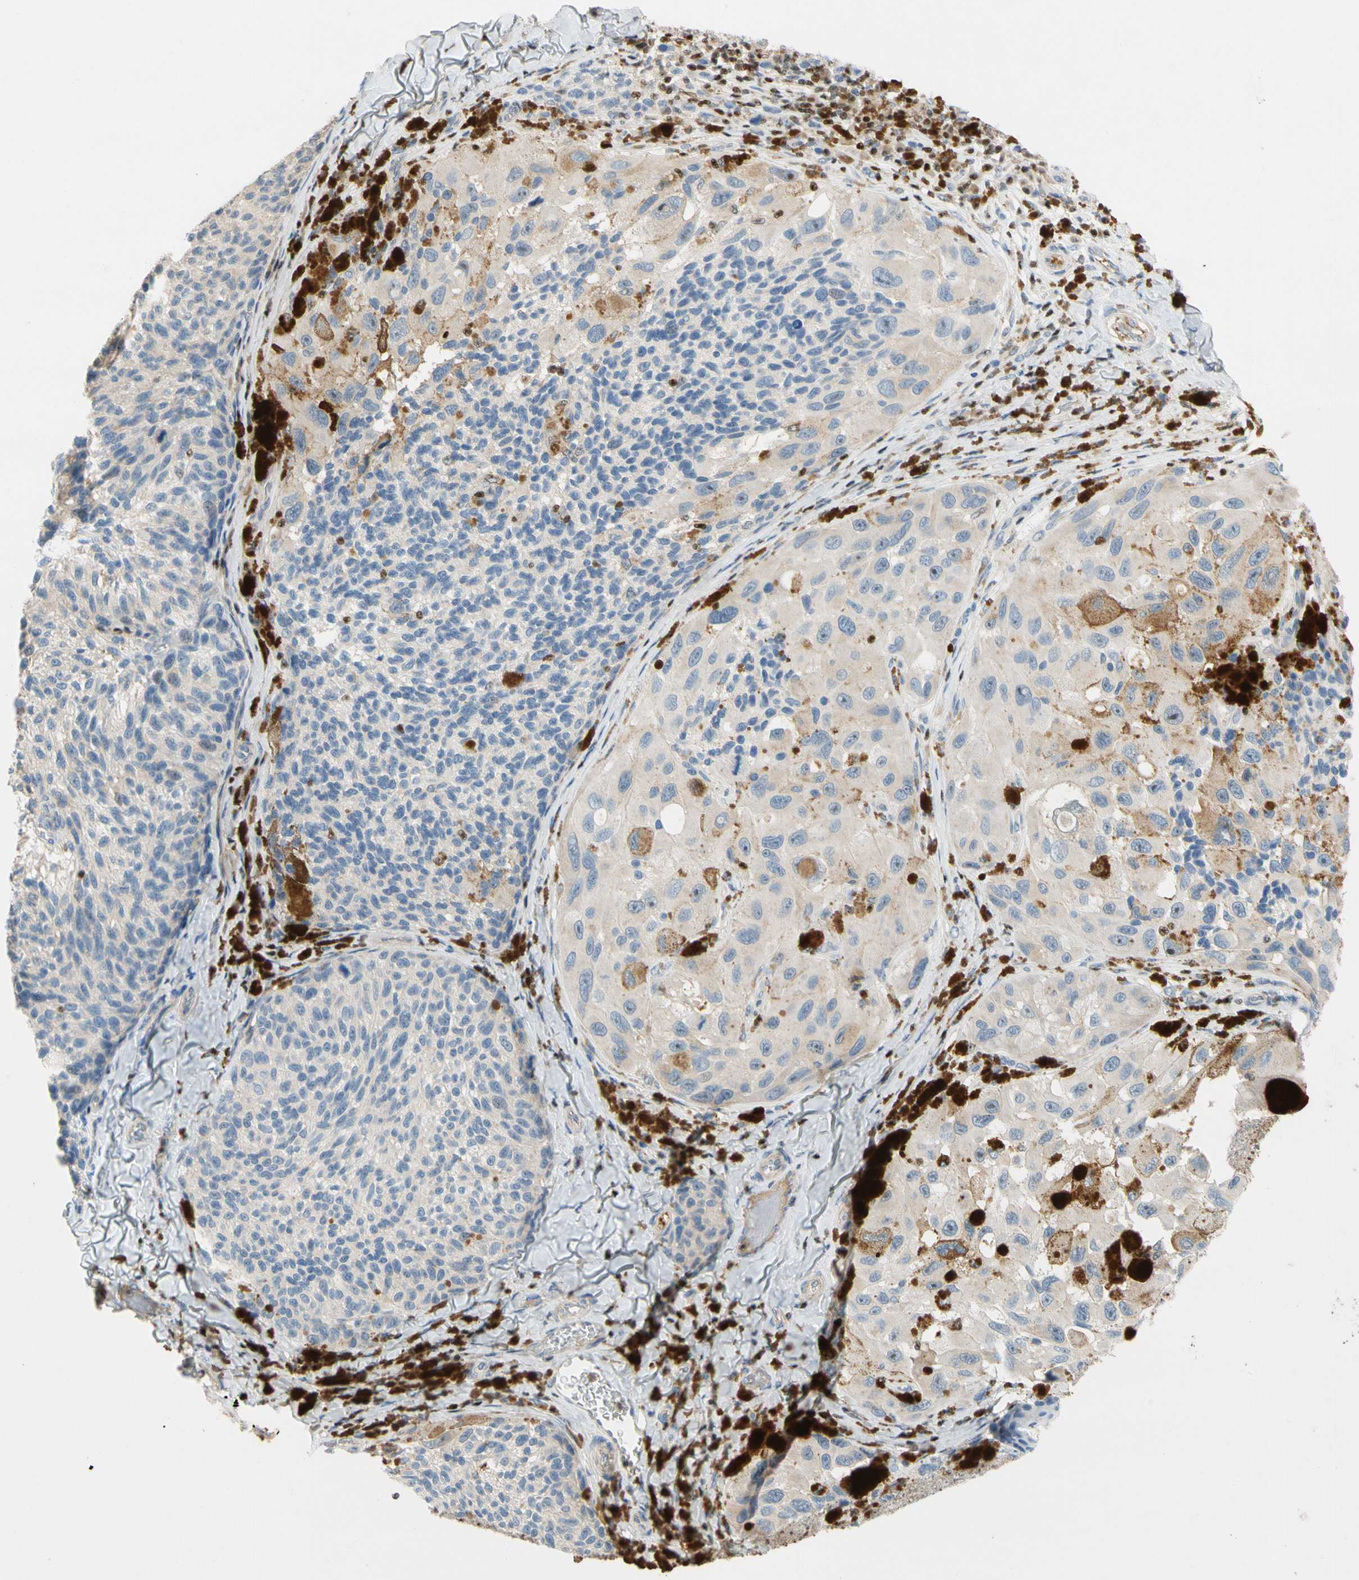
{"staining": {"intensity": "negative", "quantity": "none", "location": "none"}, "tissue": "melanoma", "cell_type": "Tumor cells", "image_type": "cancer", "snomed": [{"axis": "morphology", "description": "Malignant melanoma, NOS"}, {"axis": "topography", "description": "Skin"}], "caption": "IHC photomicrograph of neoplastic tissue: human malignant melanoma stained with DAB shows no significant protein staining in tumor cells.", "gene": "SP140", "patient": {"sex": "female", "age": 73}}